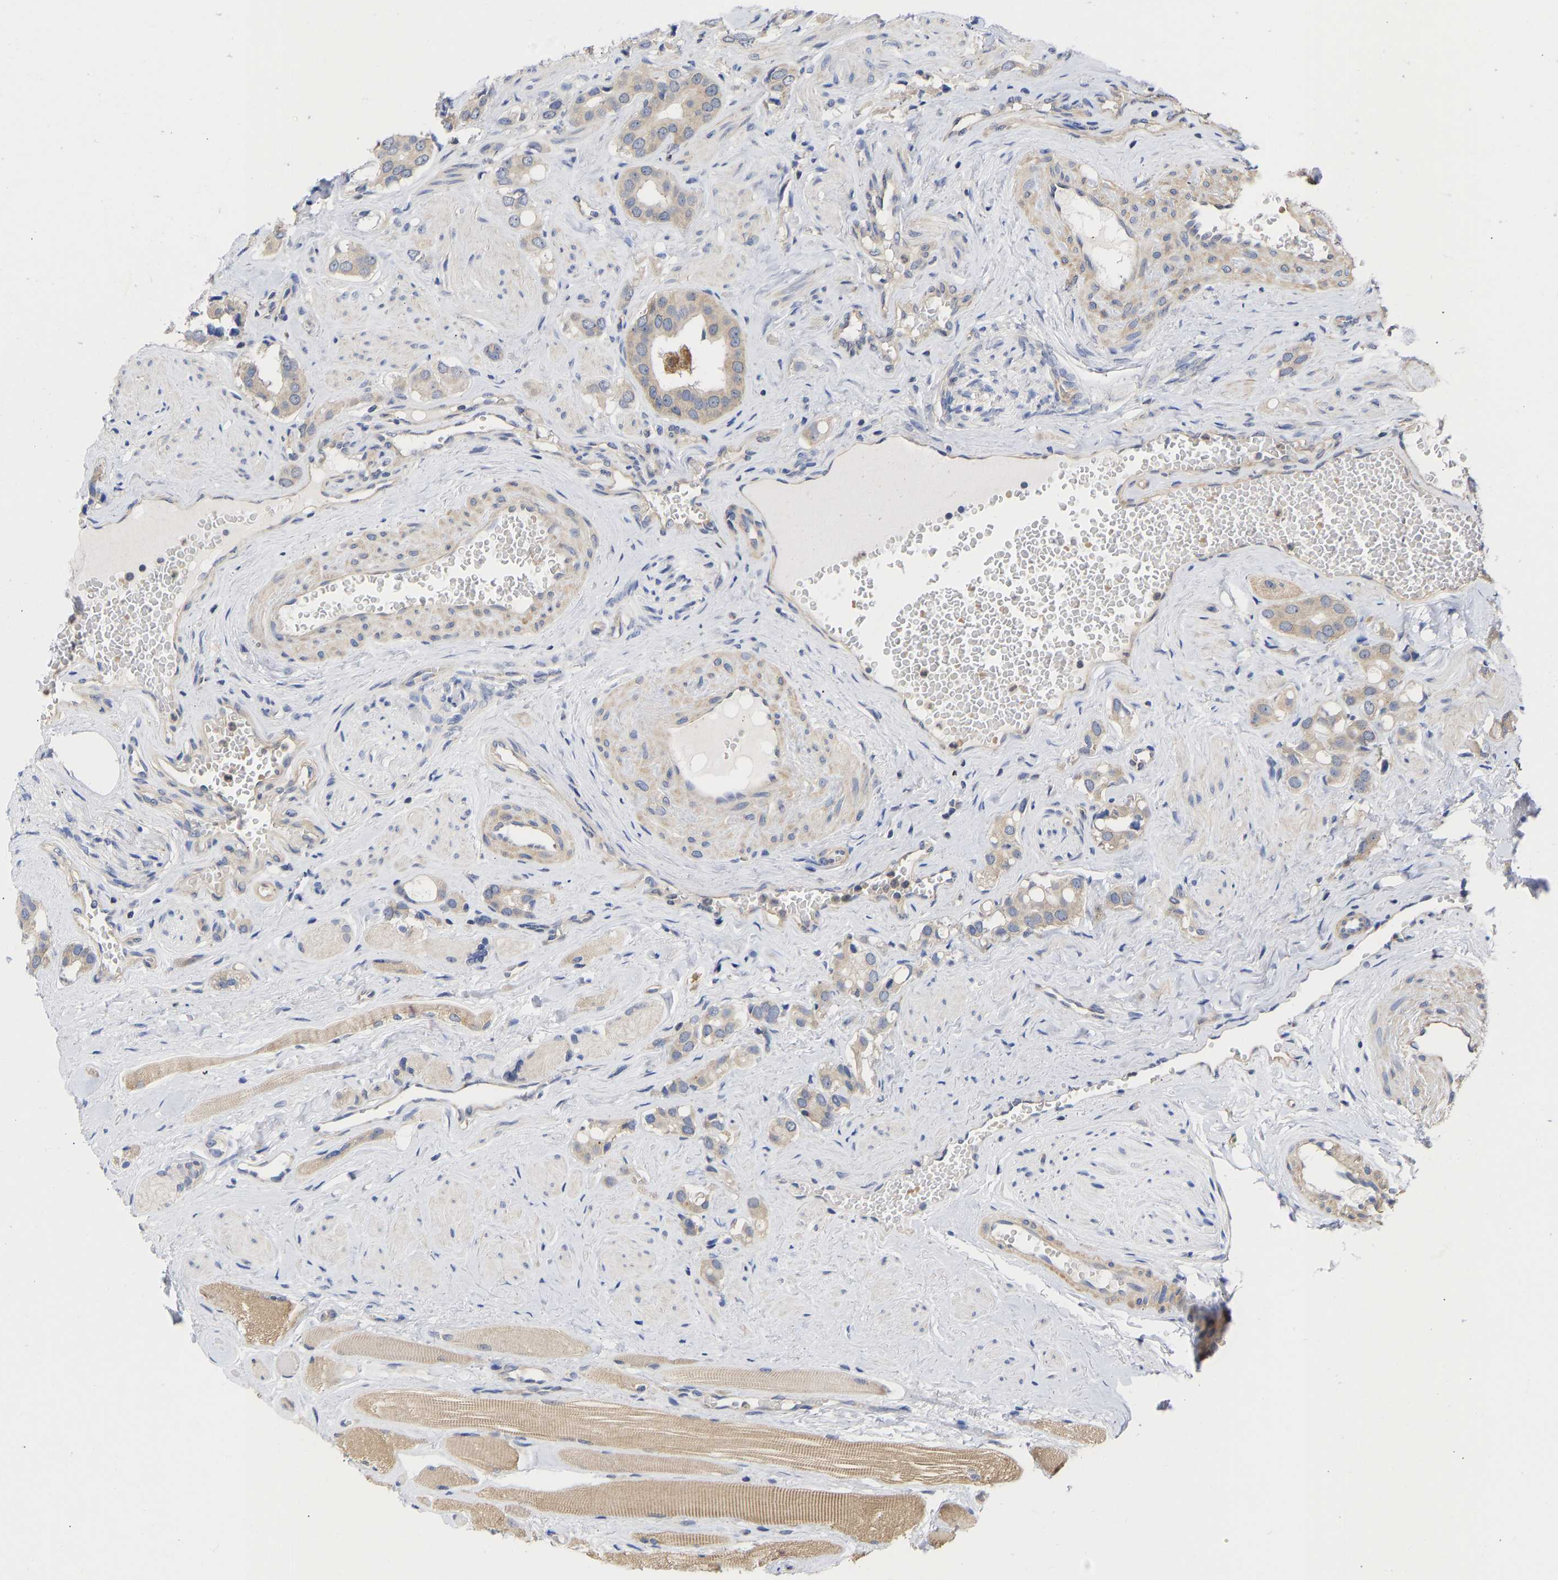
{"staining": {"intensity": "weak", "quantity": ">75%", "location": "cytoplasmic/membranous"}, "tissue": "prostate cancer", "cell_type": "Tumor cells", "image_type": "cancer", "snomed": [{"axis": "morphology", "description": "Adenocarcinoma, High grade"}, {"axis": "topography", "description": "Prostate"}], "caption": "The image reveals a brown stain indicating the presence of a protein in the cytoplasmic/membranous of tumor cells in adenocarcinoma (high-grade) (prostate).", "gene": "MAP2K3", "patient": {"sex": "male", "age": 52}}